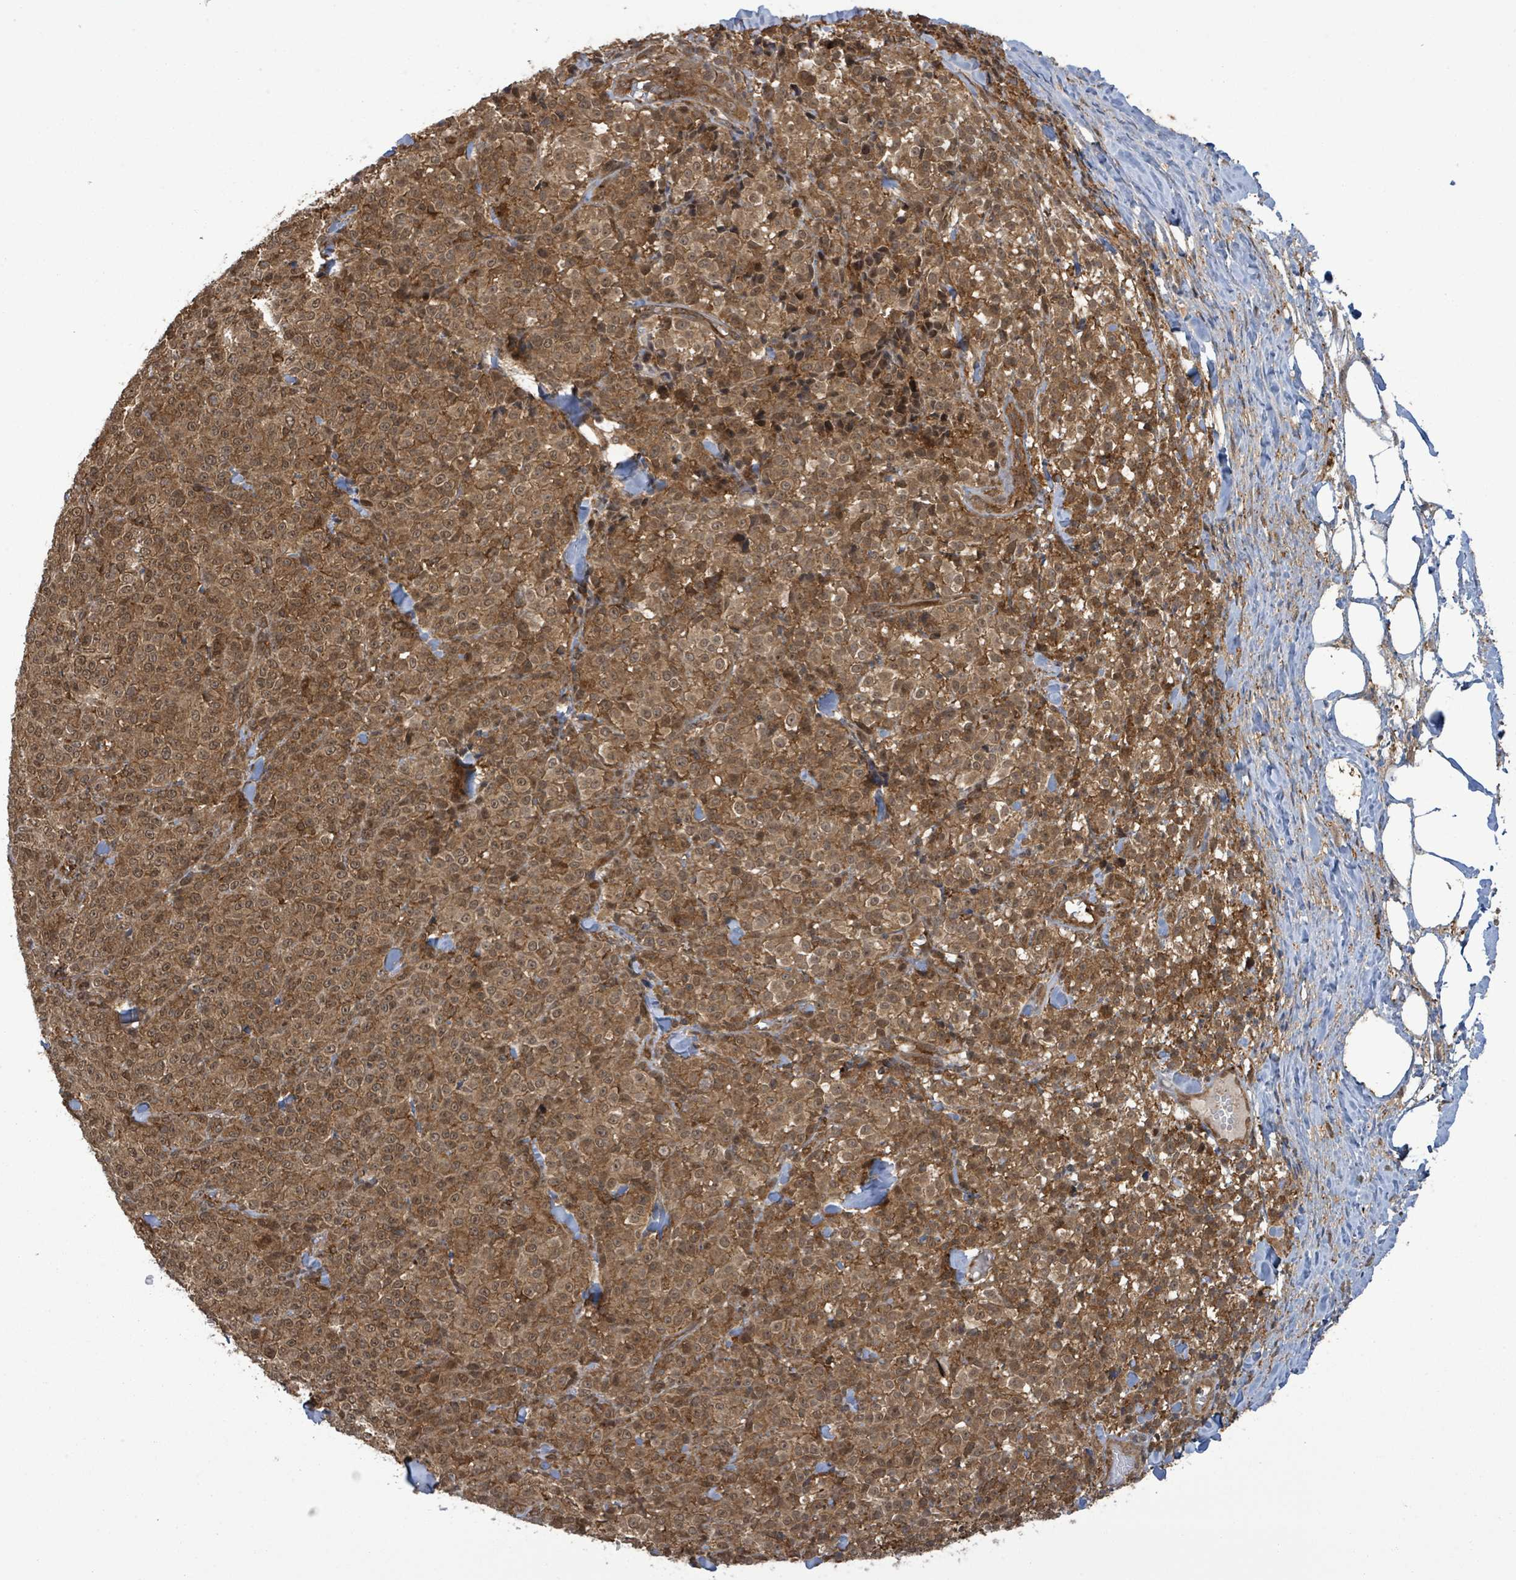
{"staining": {"intensity": "moderate", "quantity": ">75%", "location": "cytoplasmic/membranous,nuclear"}, "tissue": "melanoma", "cell_type": "Tumor cells", "image_type": "cancer", "snomed": [{"axis": "morphology", "description": "Normal tissue, NOS"}, {"axis": "morphology", "description": "Malignant melanoma, NOS"}, {"axis": "topography", "description": "Skin"}], "caption": "This micrograph reveals melanoma stained with immunohistochemistry (IHC) to label a protein in brown. The cytoplasmic/membranous and nuclear of tumor cells show moderate positivity for the protein. Nuclei are counter-stained blue.", "gene": "KLC1", "patient": {"sex": "female", "age": 34}}